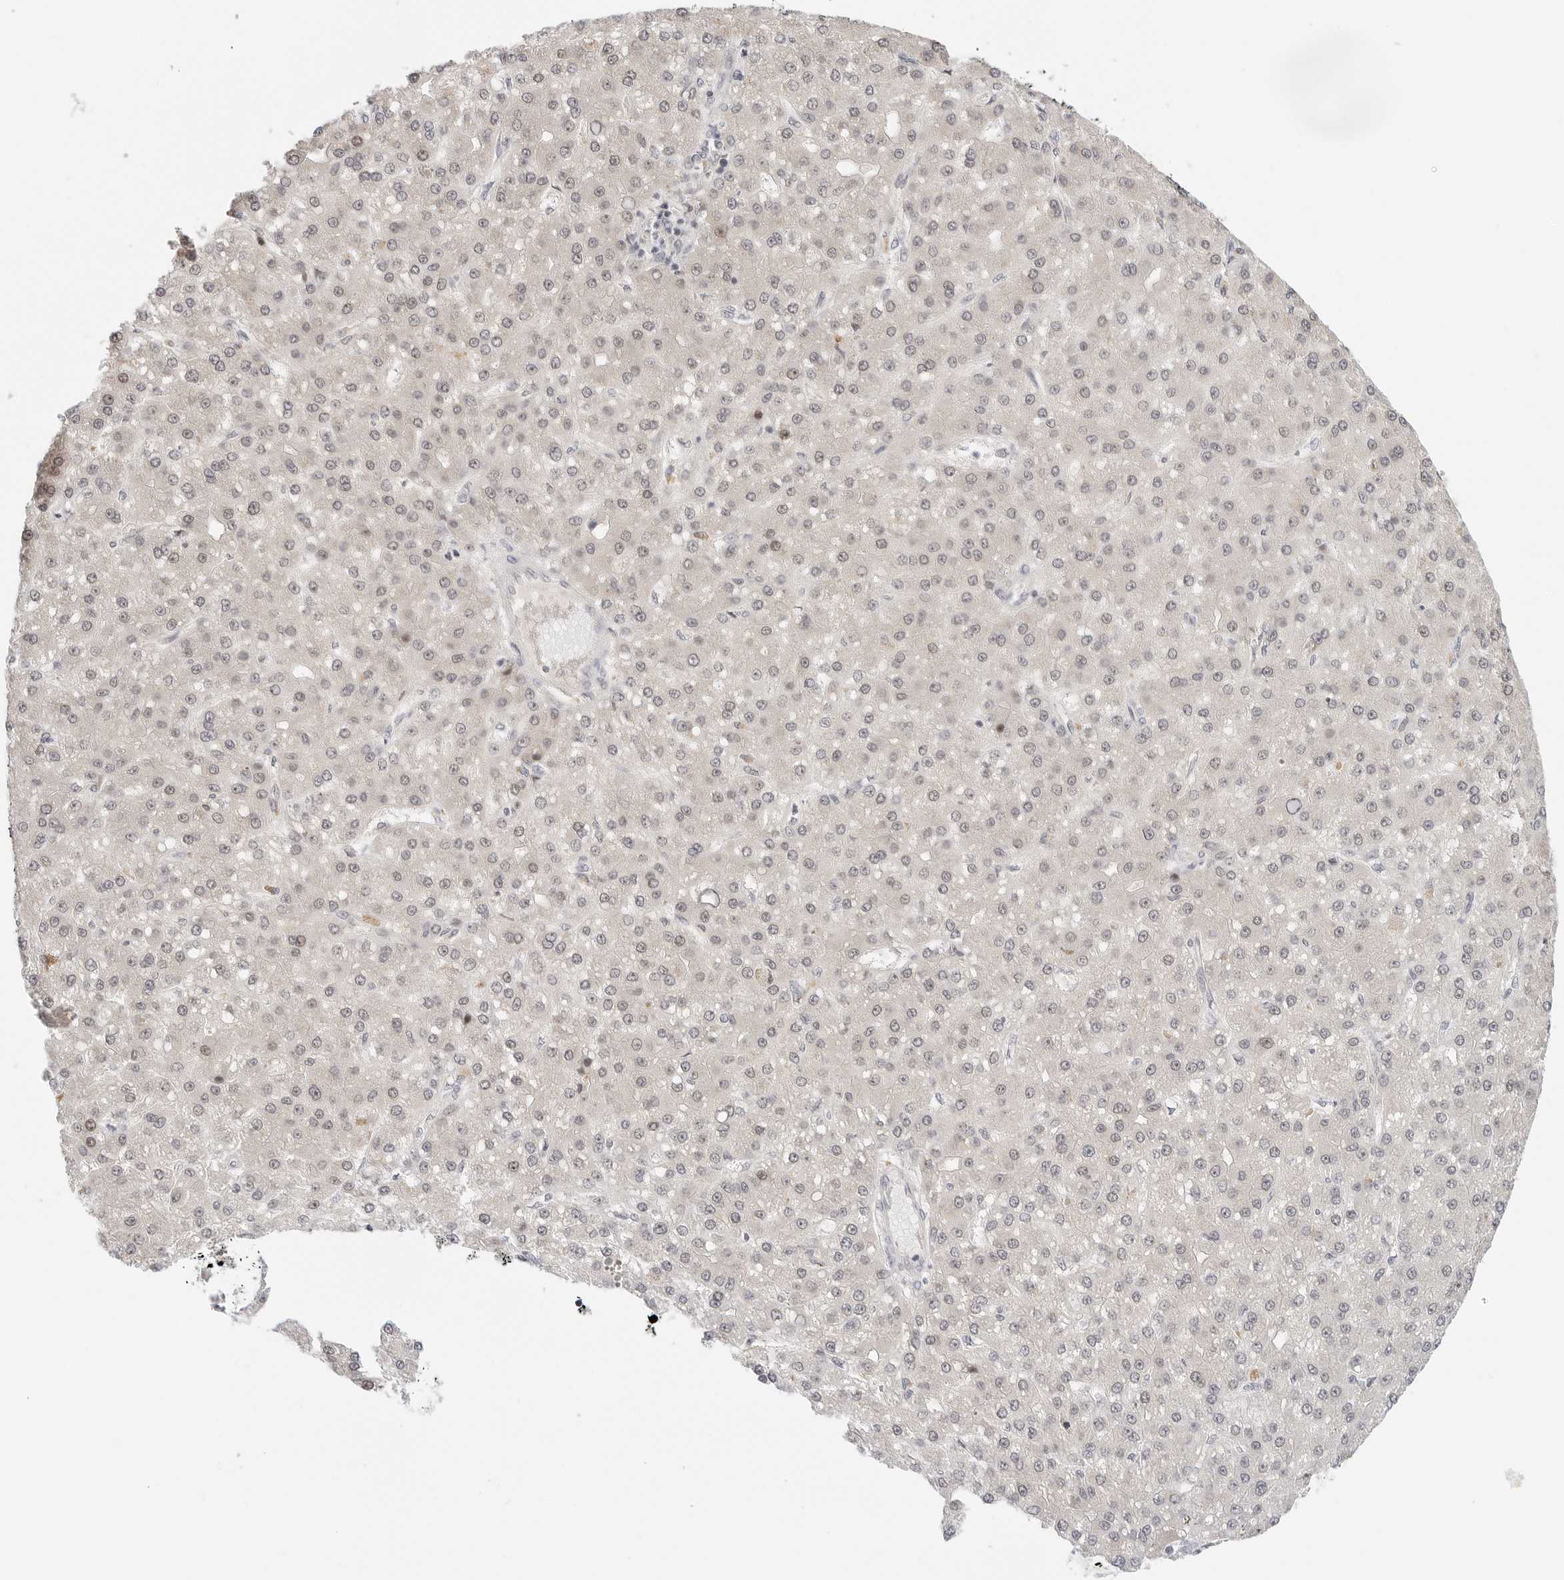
{"staining": {"intensity": "weak", "quantity": "<25%", "location": "nuclear"}, "tissue": "liver cancer", "cell_type": "Tumor cells", "image_type": "cancer", "snomed": [{"axis": "morphology", "description": "Carcinoma, Hepatocellular, NOS"}, {"axis": "topography", "description": "Liver"}], "caption": "Tumor cells show no significant expression in liver cancer. The staining was performed using DAB to visualize the protein expression in brown, while the nuclei were stained in blue with hematoxylin (Magnification: 20x).", "gene": "TSEN2", "patient": {"sex": "male", "age": 67}}